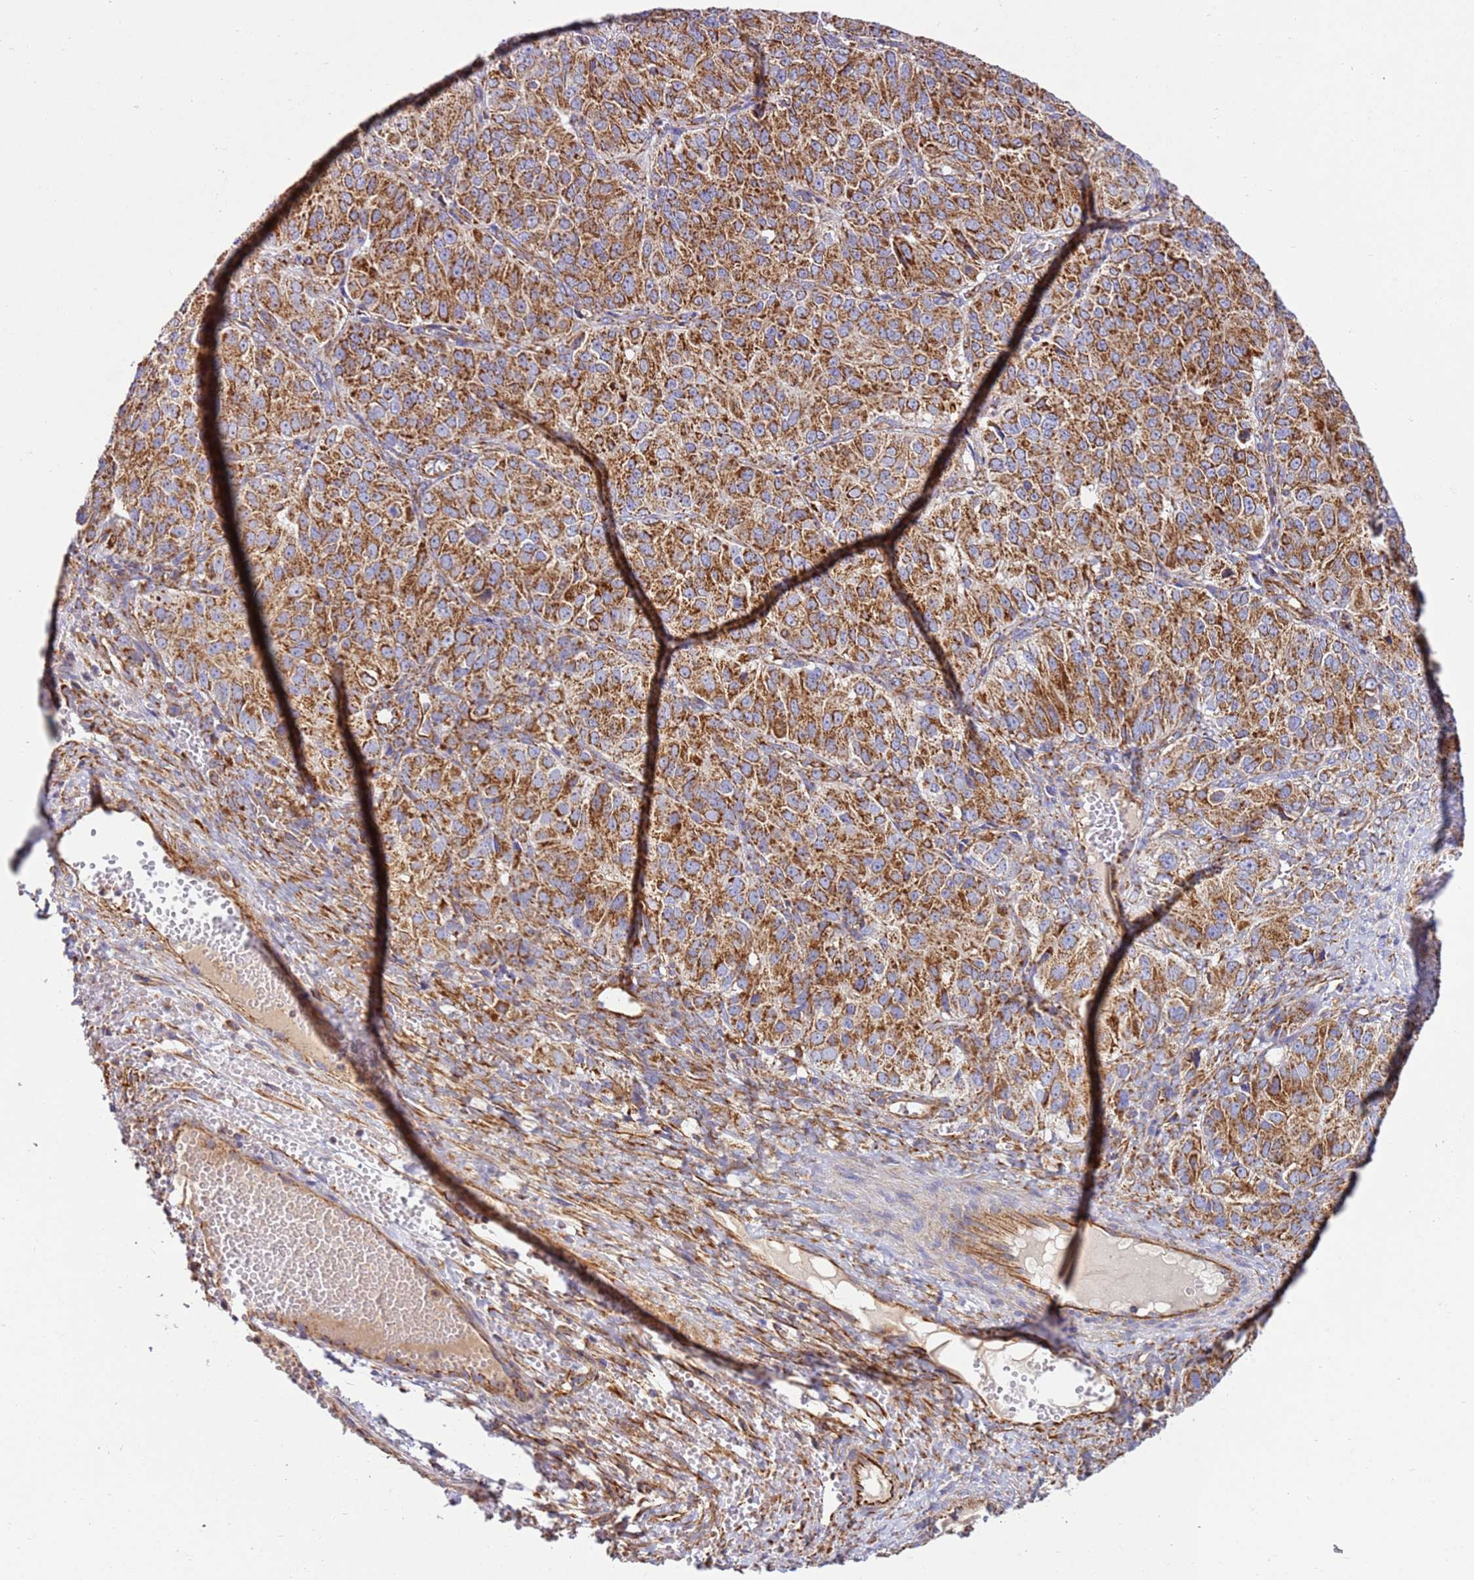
{"staining": {"intensity": "moderate", "quantity": ">75%", "location": "cytoplasmic/membranous"}, "tissue": "ovarian cancer", "cell_type": "Tumor cells", "image_type": "cancer", "snomed": [{"axis": "morphology", "description": "Carcinoma, endometroid"}, {"axis": "topography", "description": "Ovary"}], "caption": "Ovarian endometroid carcinoma was stained to show a protein in brown. There is medium levels of moderate cytoplasmic/membranous positivity in approximately >75% of tumor cells. (brown staining indicates protein expression, while blue staining denotes nuclei).", "gene": "MRPL20", "patient": {"sex": "female", "age": 51}}